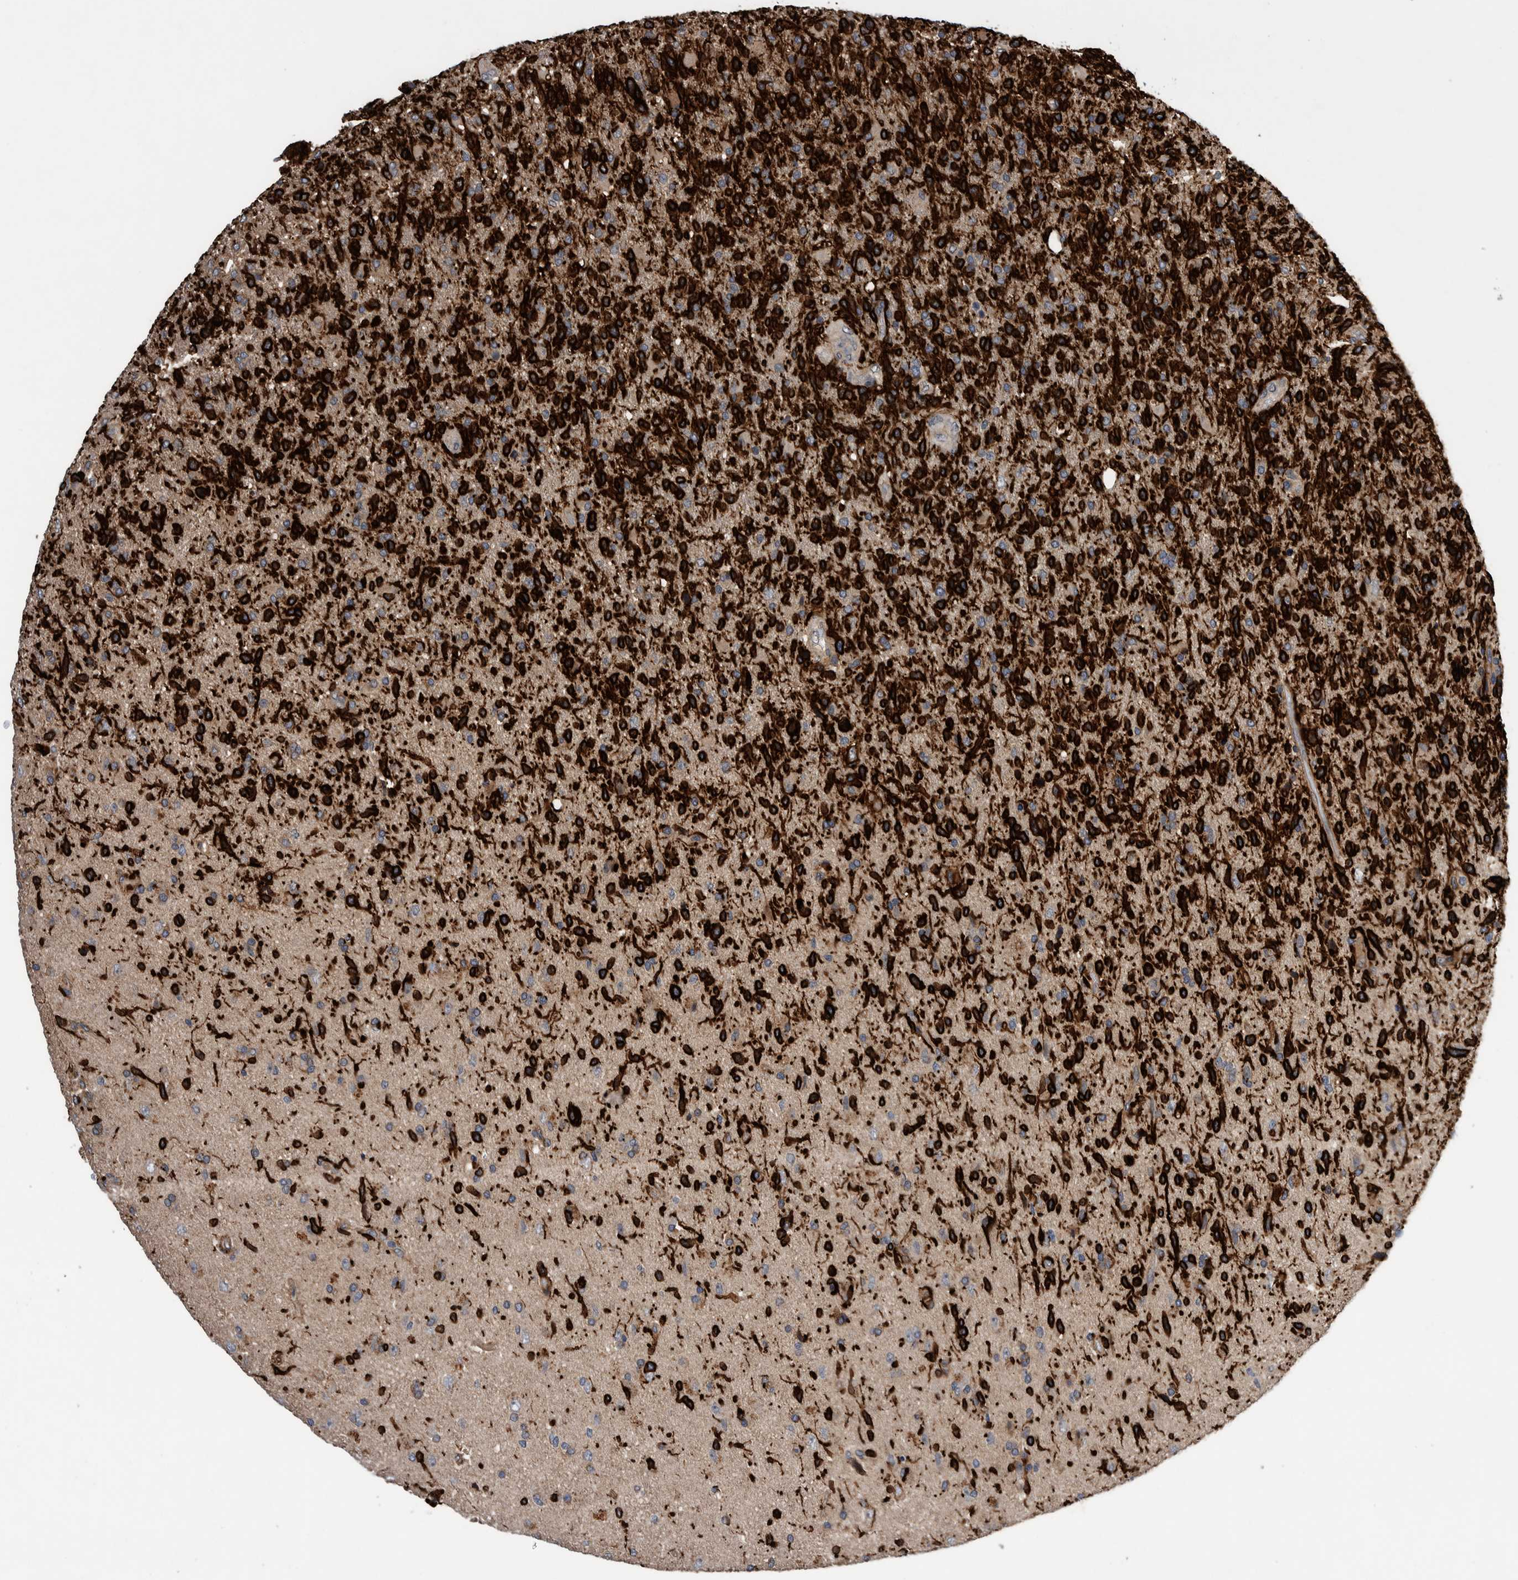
{"staining": {"intensity": "strong", "quantity": ">75%", "location": "cytoplasmic/membranous"}, "tissue": "glioma", "cell_type": "Tumor cells", "image_type": "cancer", "snomed": [{"axis": "morphology", "description": "Glioma, malignant, High grade"}, {"axis": "topography", "description": "Brain"}], "caption": "Malignant high-grade glioma stained for a protein reveals strong cytoplasmic/membranous positivity in tumor cells. The protein of interest is shown in brown color, while the nuclei are stained blue.", "gene": "PIK3R6", "patient": {"sex": "male", "age": 72}}